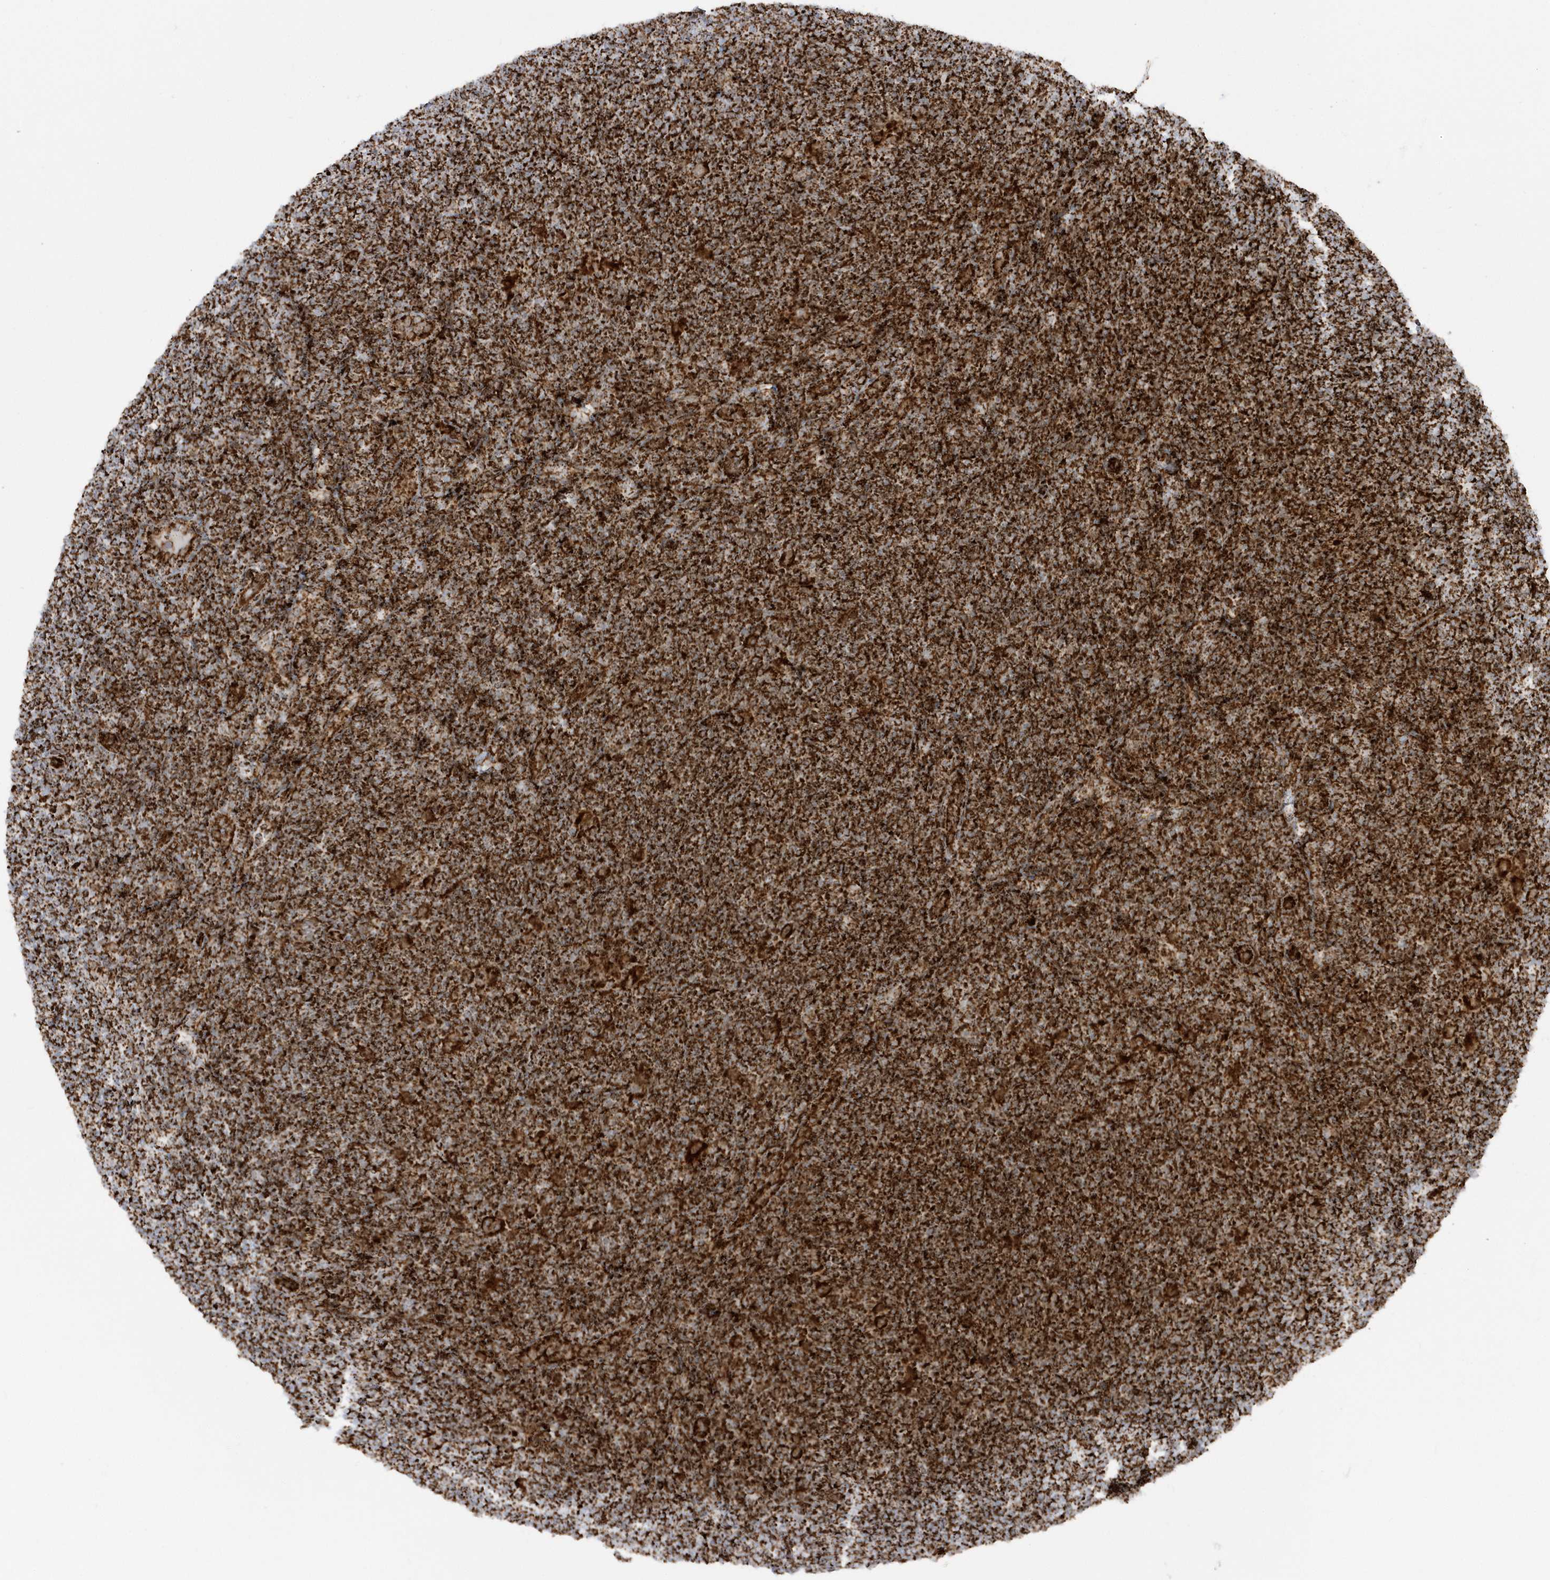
{"staining": {"intensity": "strong", "quantity": ">75%", "location": "cytoplasmic/membranous"}, "tissue": "lymphoma", "cell_type": "Tumor cells", "image_type": "cancer", "snomed": [{"axis": "morphology", "description": "Hodgkin's disease, NOS"}, {"axis": "topography", "description": "Lymph node"}], "caption": "An image of lymphoma stained for a protein shows strong cytoplasmic/membranous brown staining in tumor cells.", "gene": "CRY2", "patient": {"sex": "female", "age": 57}}